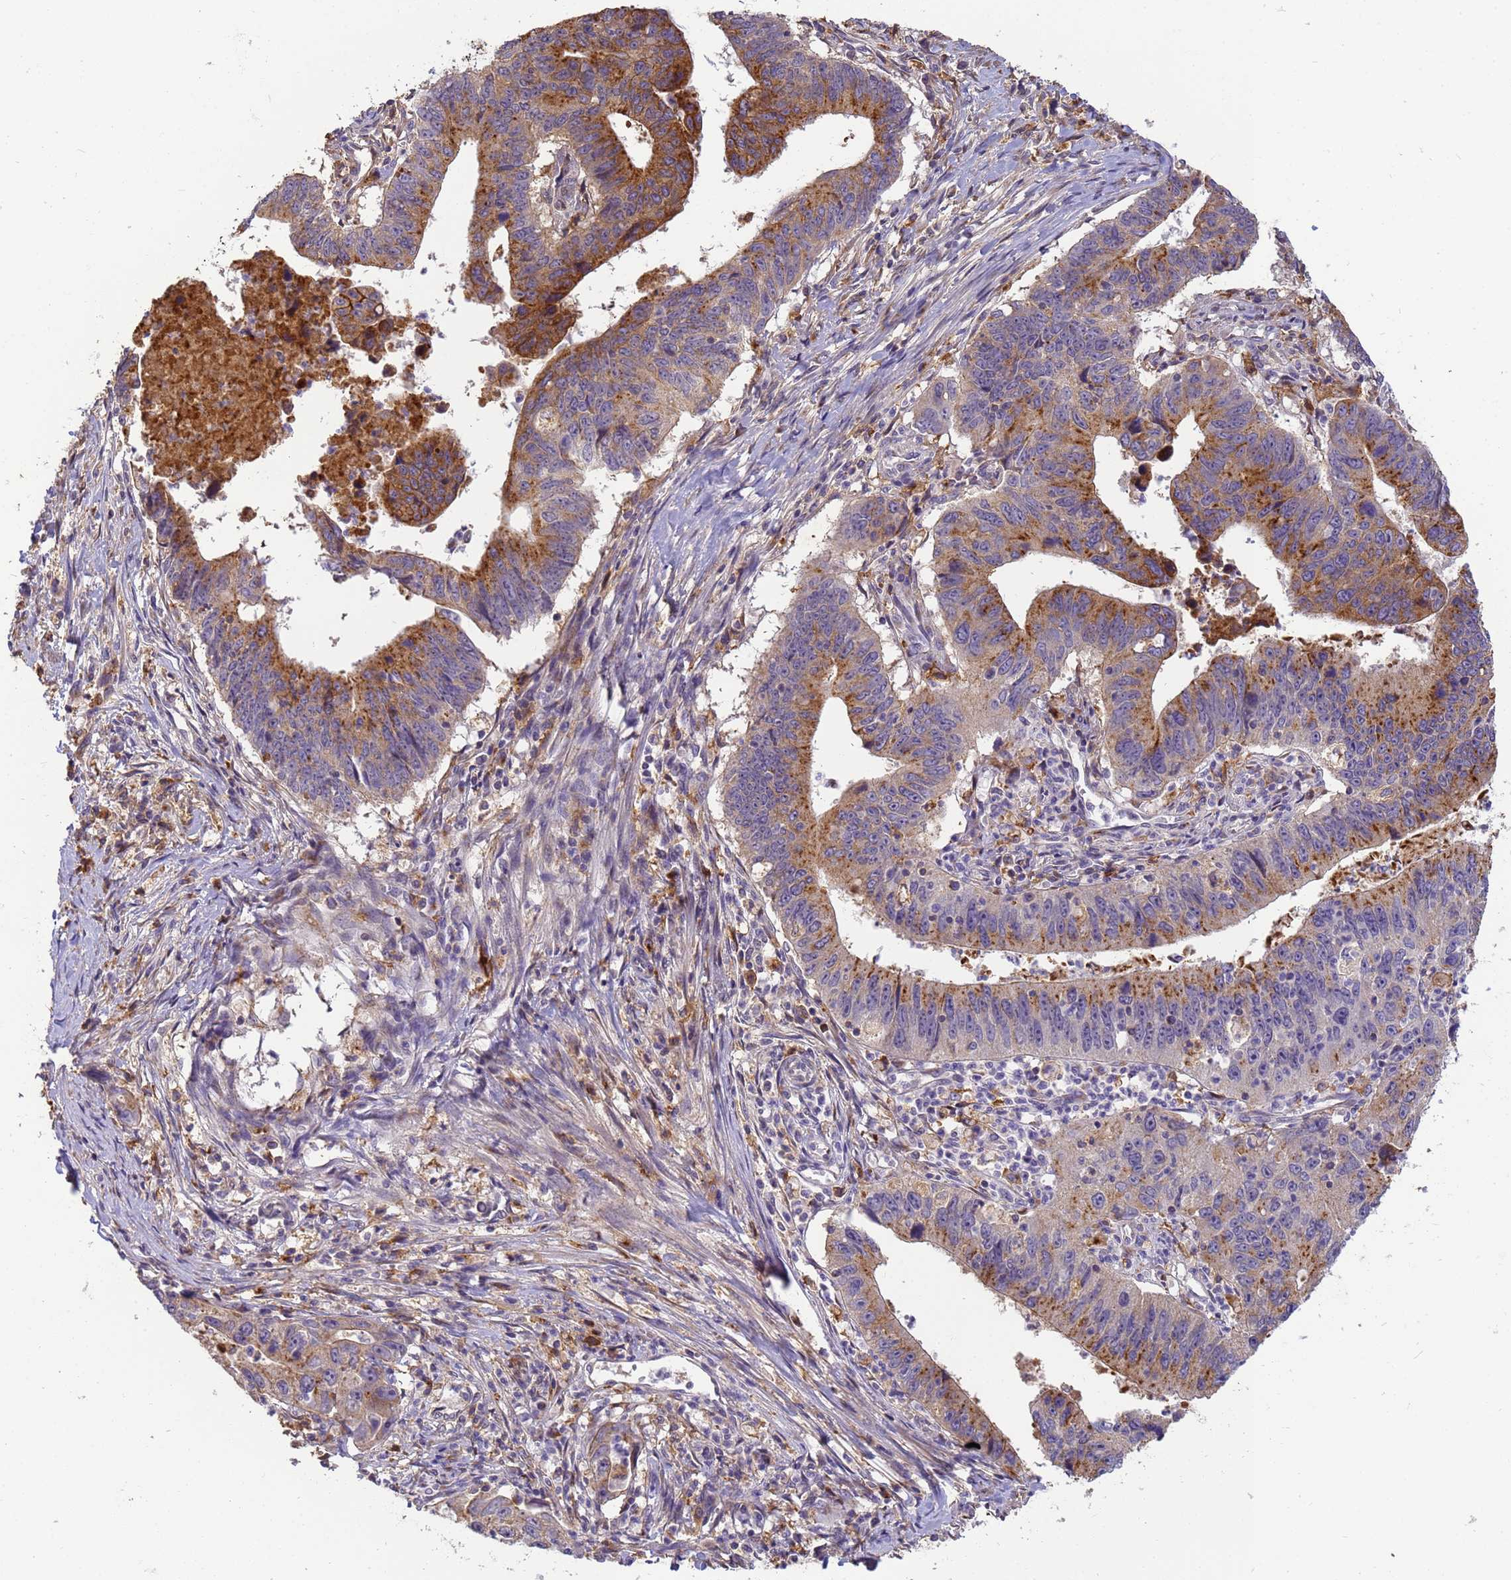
{"staining": {"intensity": "moderate", "quantity": "25%-75%", "location": "cytoplasmic/membranous"}, "tissue": "stomach cancer", "cell_type": "Tumor cells", "image_type": "cancer", "snomed": [{"axis": "morphology", "description": "Adenocarcinoma, NOS"}, {"axis": "topography", "description": "Stomach"}], "caption": "Protein analysis of stomach cancer tissue shows moderate cytoplasmic/membranous expression in about 25%-75% of tumor cells. Using DAB (brown) and hematoxylin (blue) stains, captured at high magnification using brightfield microscopy.", "gene": "M6PR", "patient": {"sex": "male", "age": 59}}